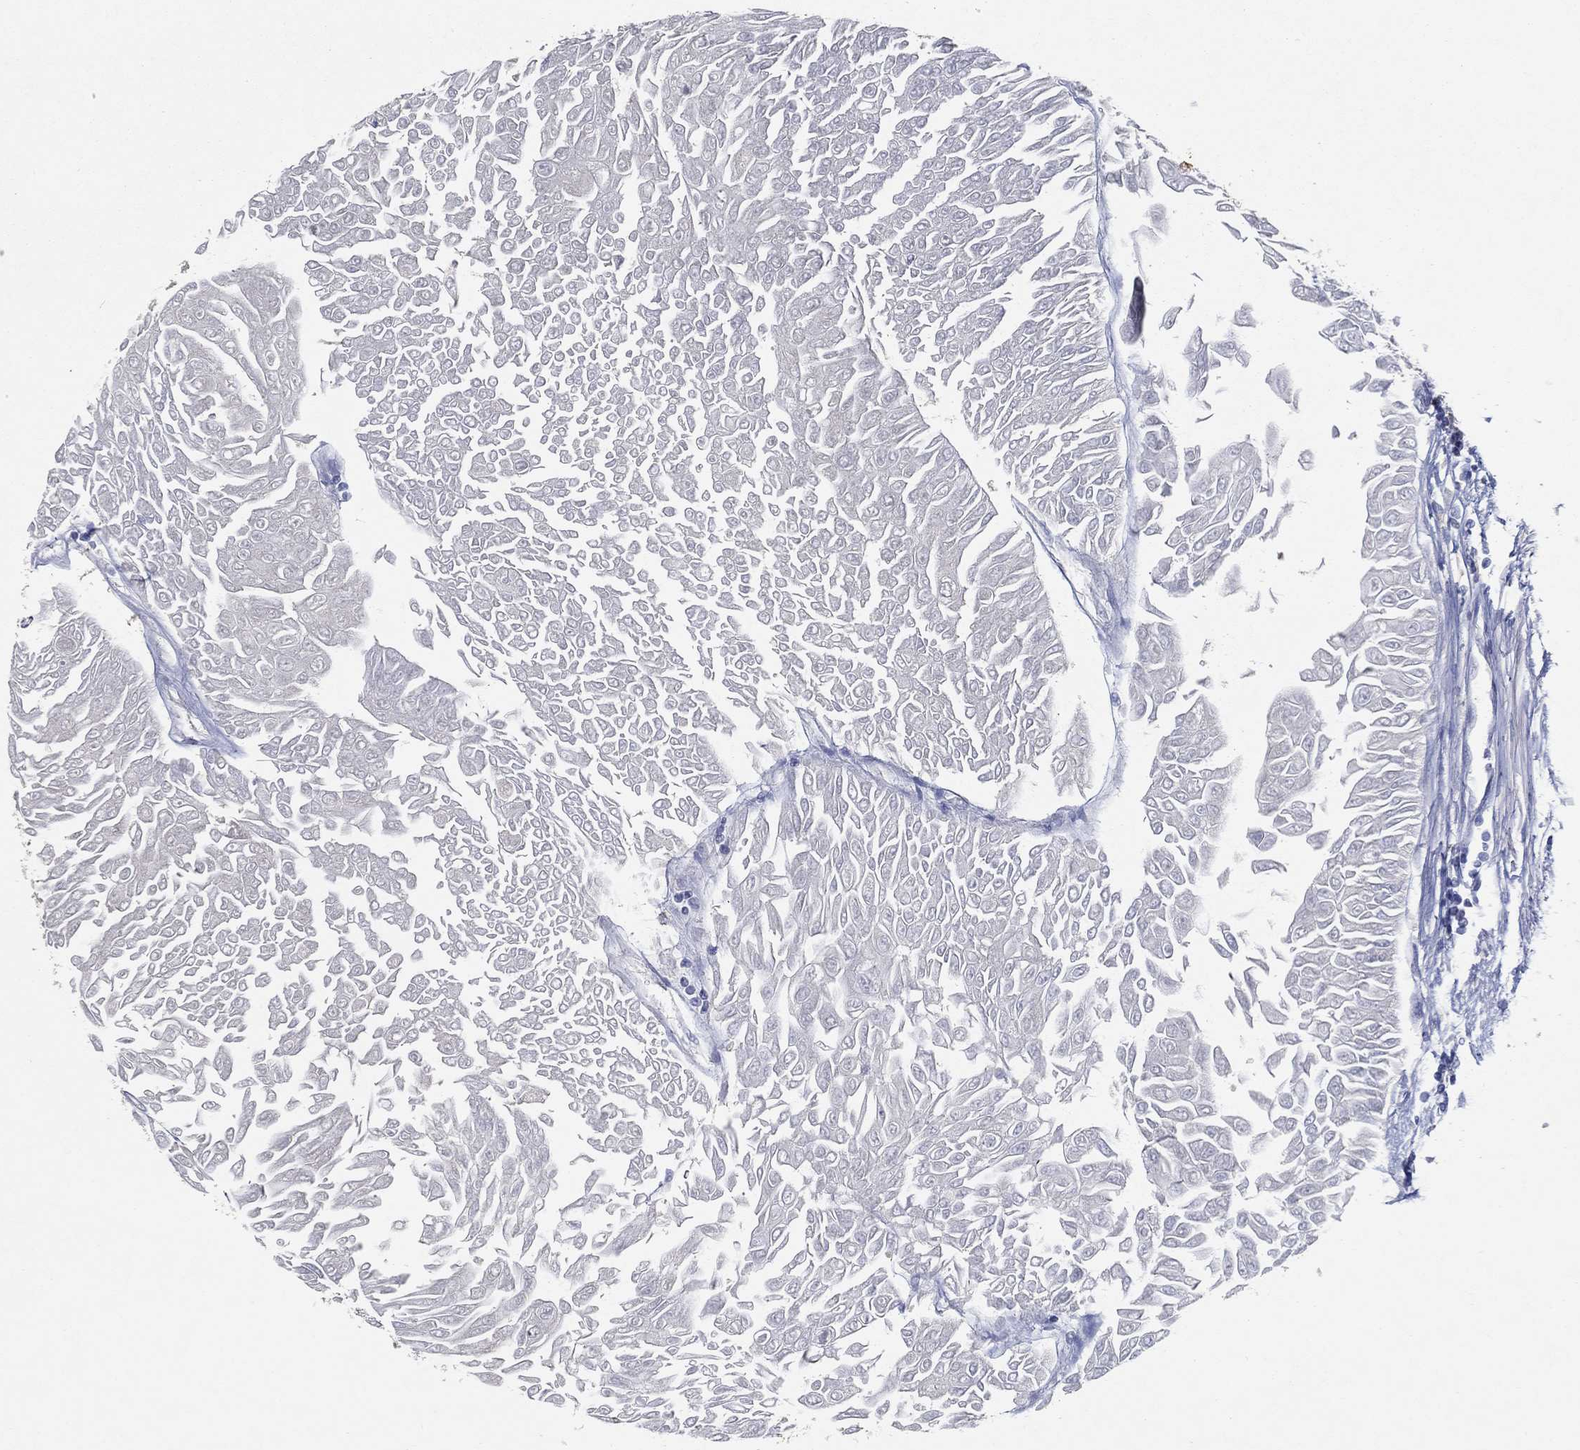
{"staining": {"intensity": "negative", "quantity": "none", "location": "none"}, "tissue": "urothelial cancer", "cell_type": "Tumor cells", "image_type": "cancer", "snomed": [{"axis": "morphology", "description": "Urothelial carcinoma, Low grade"}, {"axis": "topography", "description": "Urinary bladder"}], "caption": "Histopathology image shows no significant protein positivity in tumor cells of urothelial cancer.", "gene": "DDX27", "patient": {"sex": "male", "age": 67}}